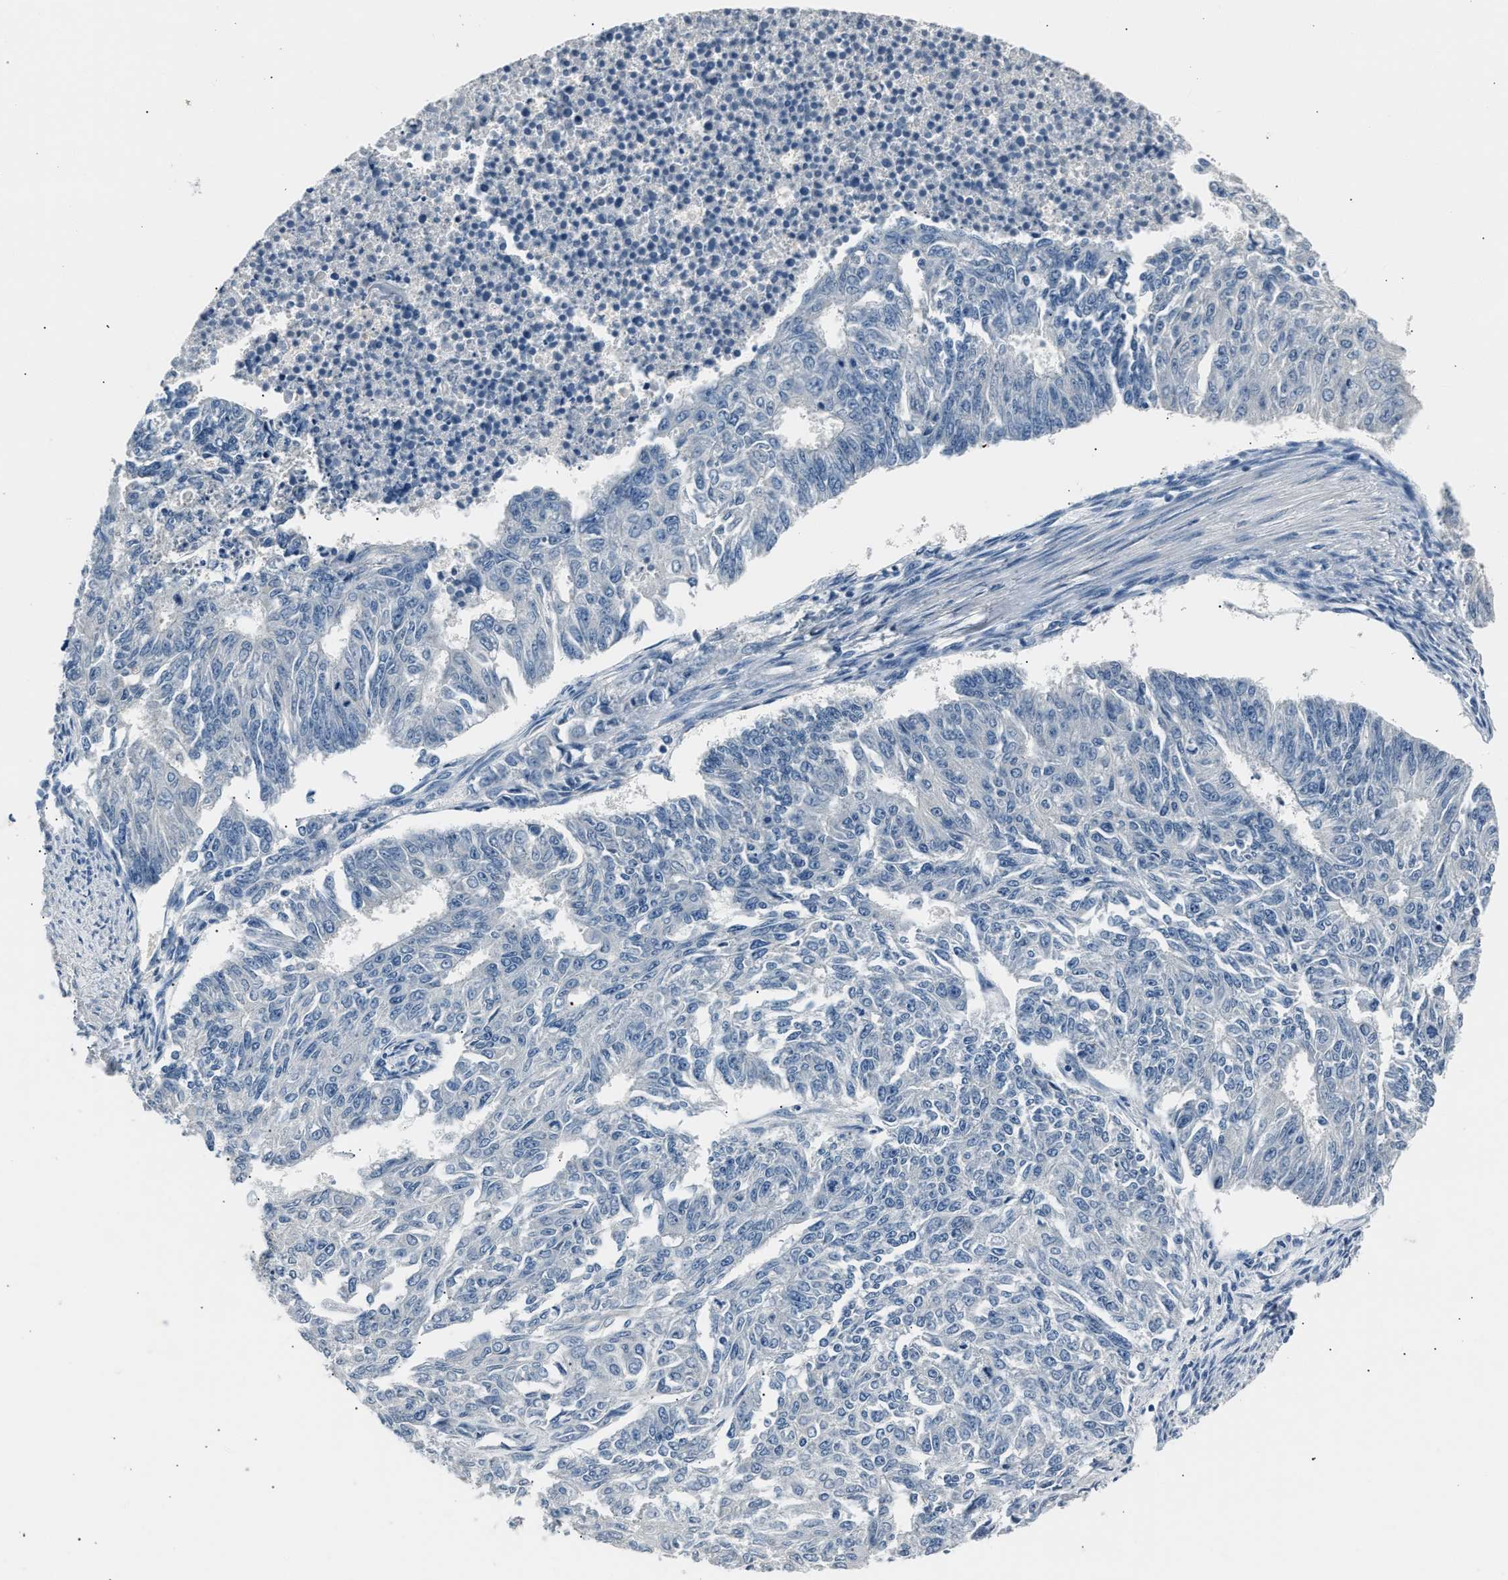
{"staining": {"intensity": "negative", "quantity": "none", "location": "none"}, "tissue": "endometrial cancer", "cell_type": "Tumor cells", "image_type": "cancer", "snomed": [{"axis": "morphology", "description": "Adenocarcinoma, NOS"}, {"axis": "topography", "description": "Endometrium"}], "caption": "The histopathology image displays no staining of tumor cells in endometrial cancer.", "gene": "INHA", "patient": {"sex": "female", "age": 32}}